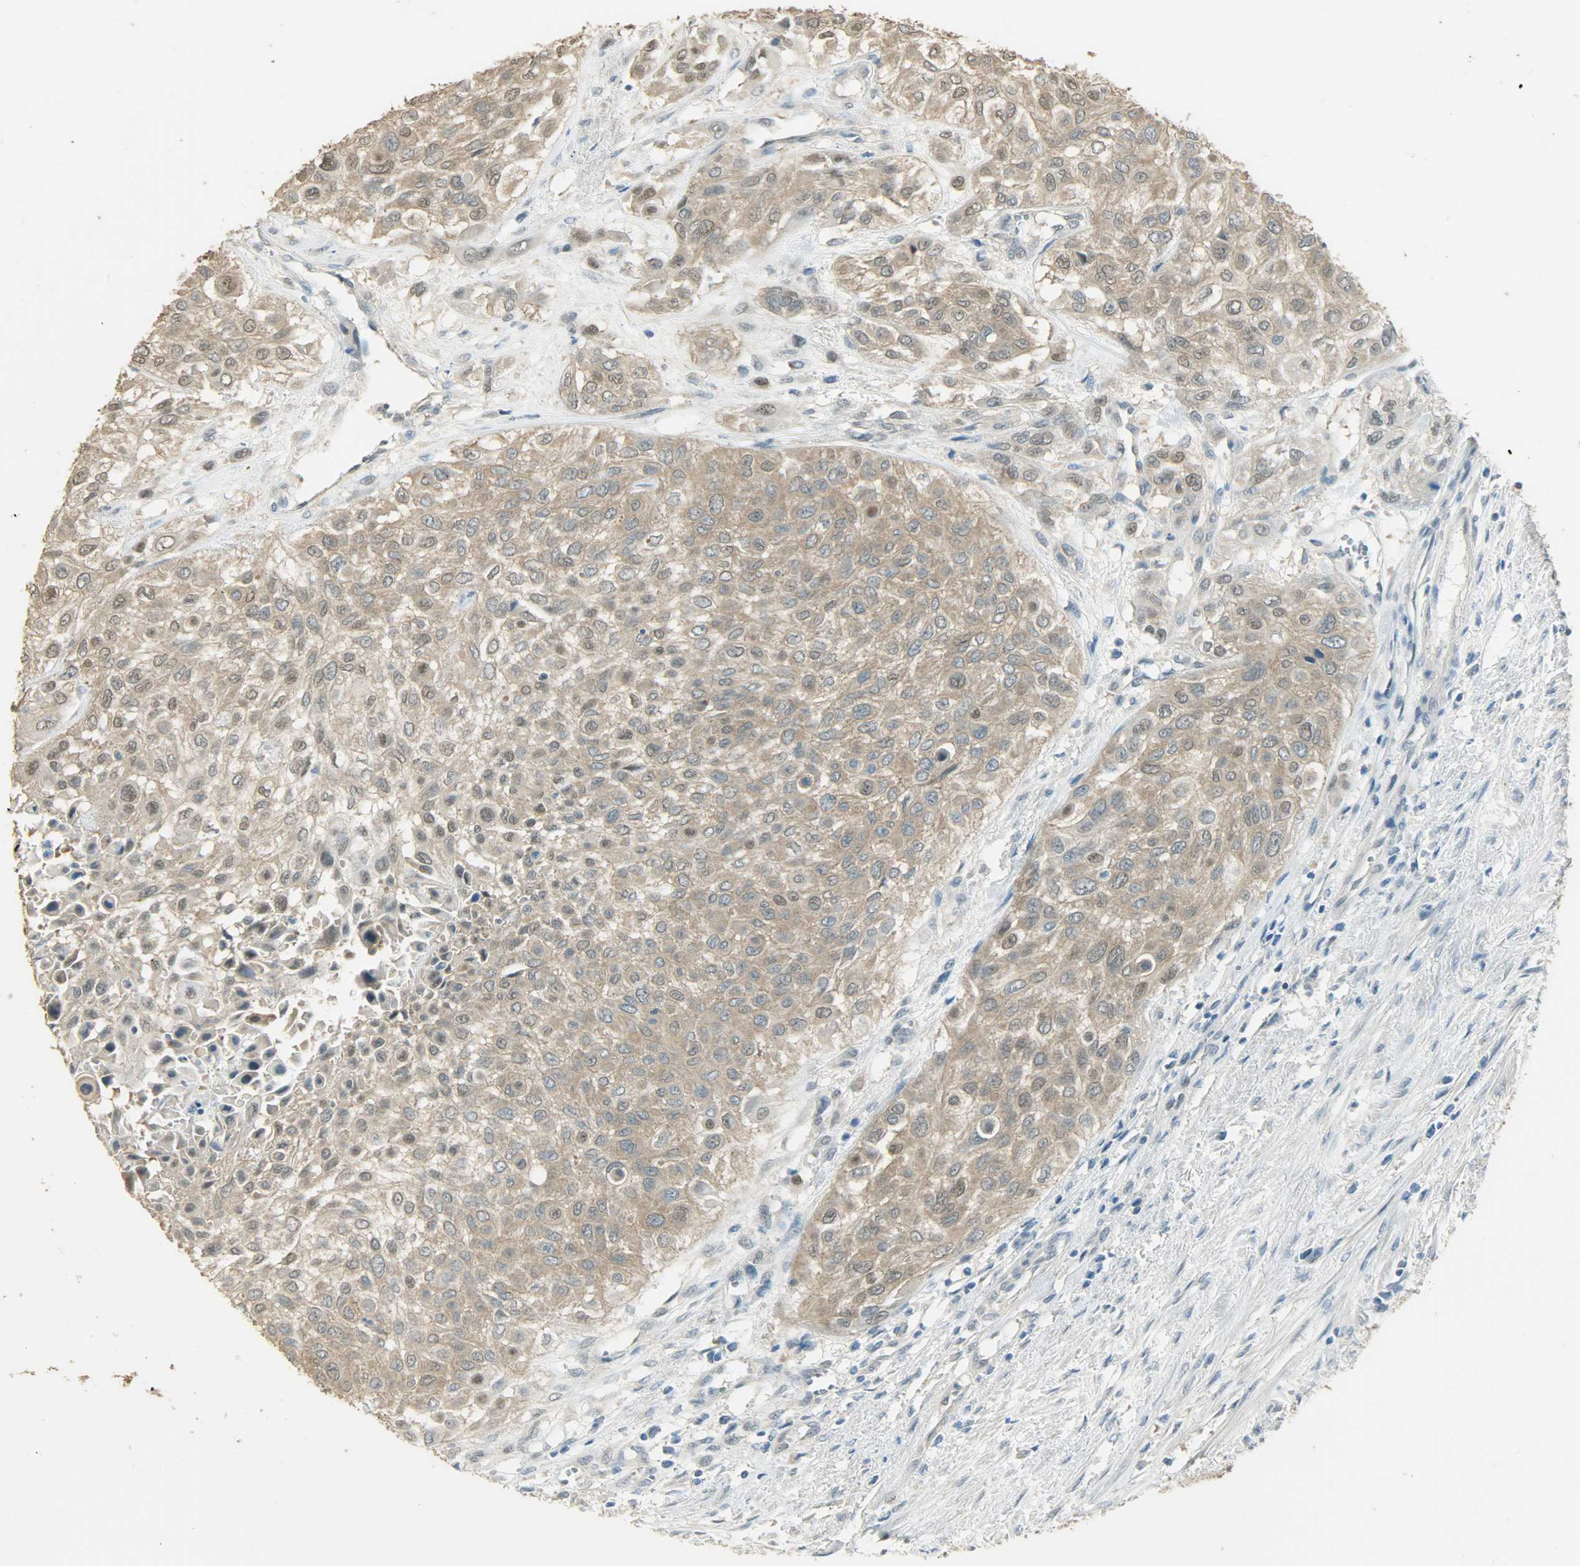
{"staining": {"intensity": "weak", "quantity": ">75%", "location": "cytoplasmic/membranous,nuclear"}, "tissue": "urothelial cancer", "cell_type": "Tumor cells", "image_type": "cancer", "snomed": [{"axis": "morphology", "description": "Urothelial carcinoma, High grade"}, {"axis": "topography", "description": "Urinary bladder"}], "caption": "The image displays immunohistochemical staining of high-grade urothelial carcinoma. There is weak cytoplasmic/membranous and nuclear expression is identified in about >75% of tumor cells. The staining was performed using DAB to visualize the protein expression in brown, while the nuclei were stained in blue with hematoxylin (Magnification: 20x).", "gene": "PRMT5", "patient": {"sex": "male", "age": 57}}